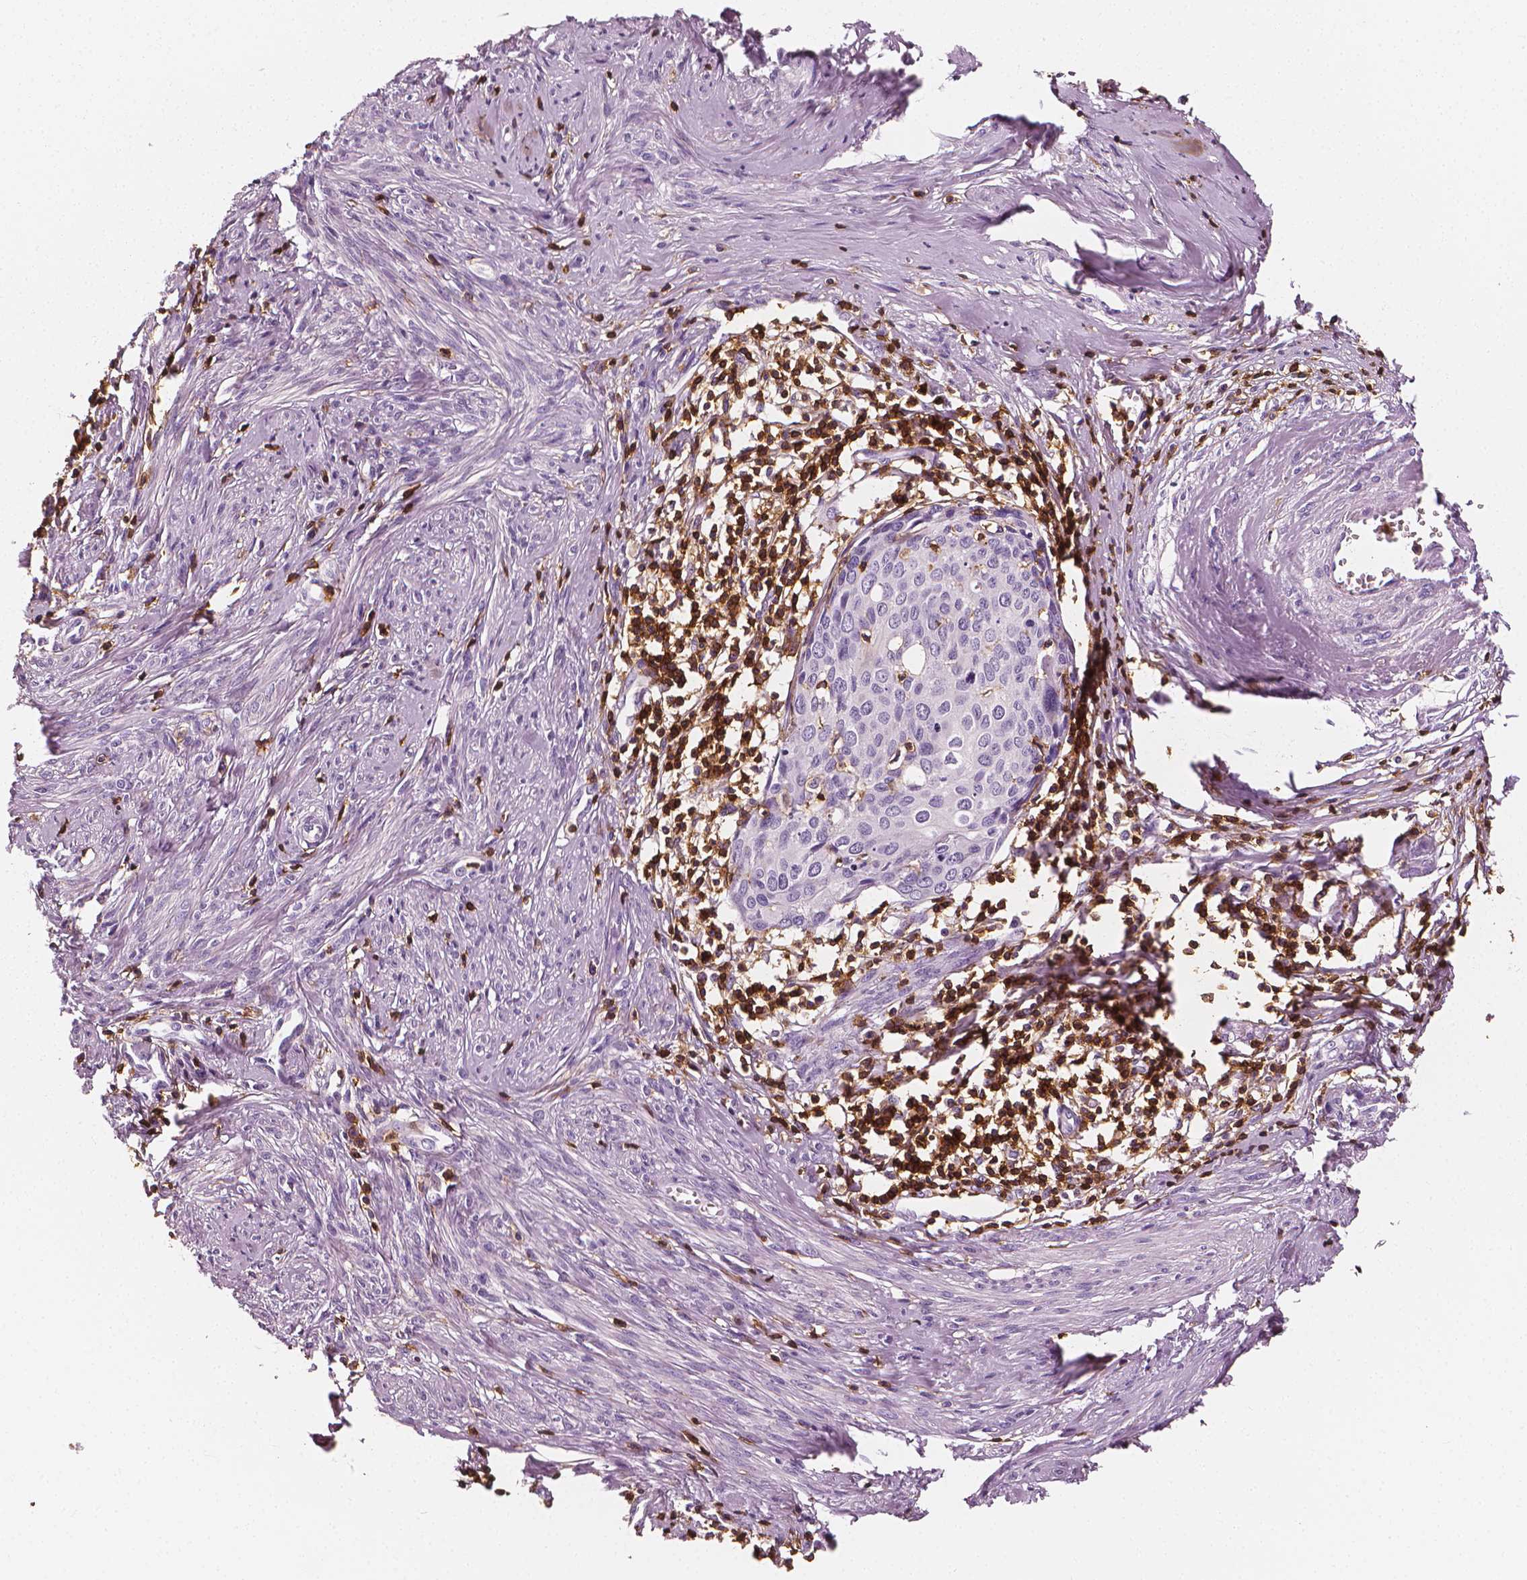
{"staining": {"intensity": "negative", "quantity": "none", "location": "none"}, "tissue": "cervical cancer", "cell_type": "Tumor cells", "image_type": "cancer", "snomed": [{"axis": "morphology", "description": "Squamous cell carcinoma, NOS"}, {"axis": "topography", "description": "Cervix"}], "caption": "The micrograph displays no staining of tumor cells in squamous cell carcinoma (cervical).", "gene": "PTPRC", "patient": {"sex": "female", "age": 62}}